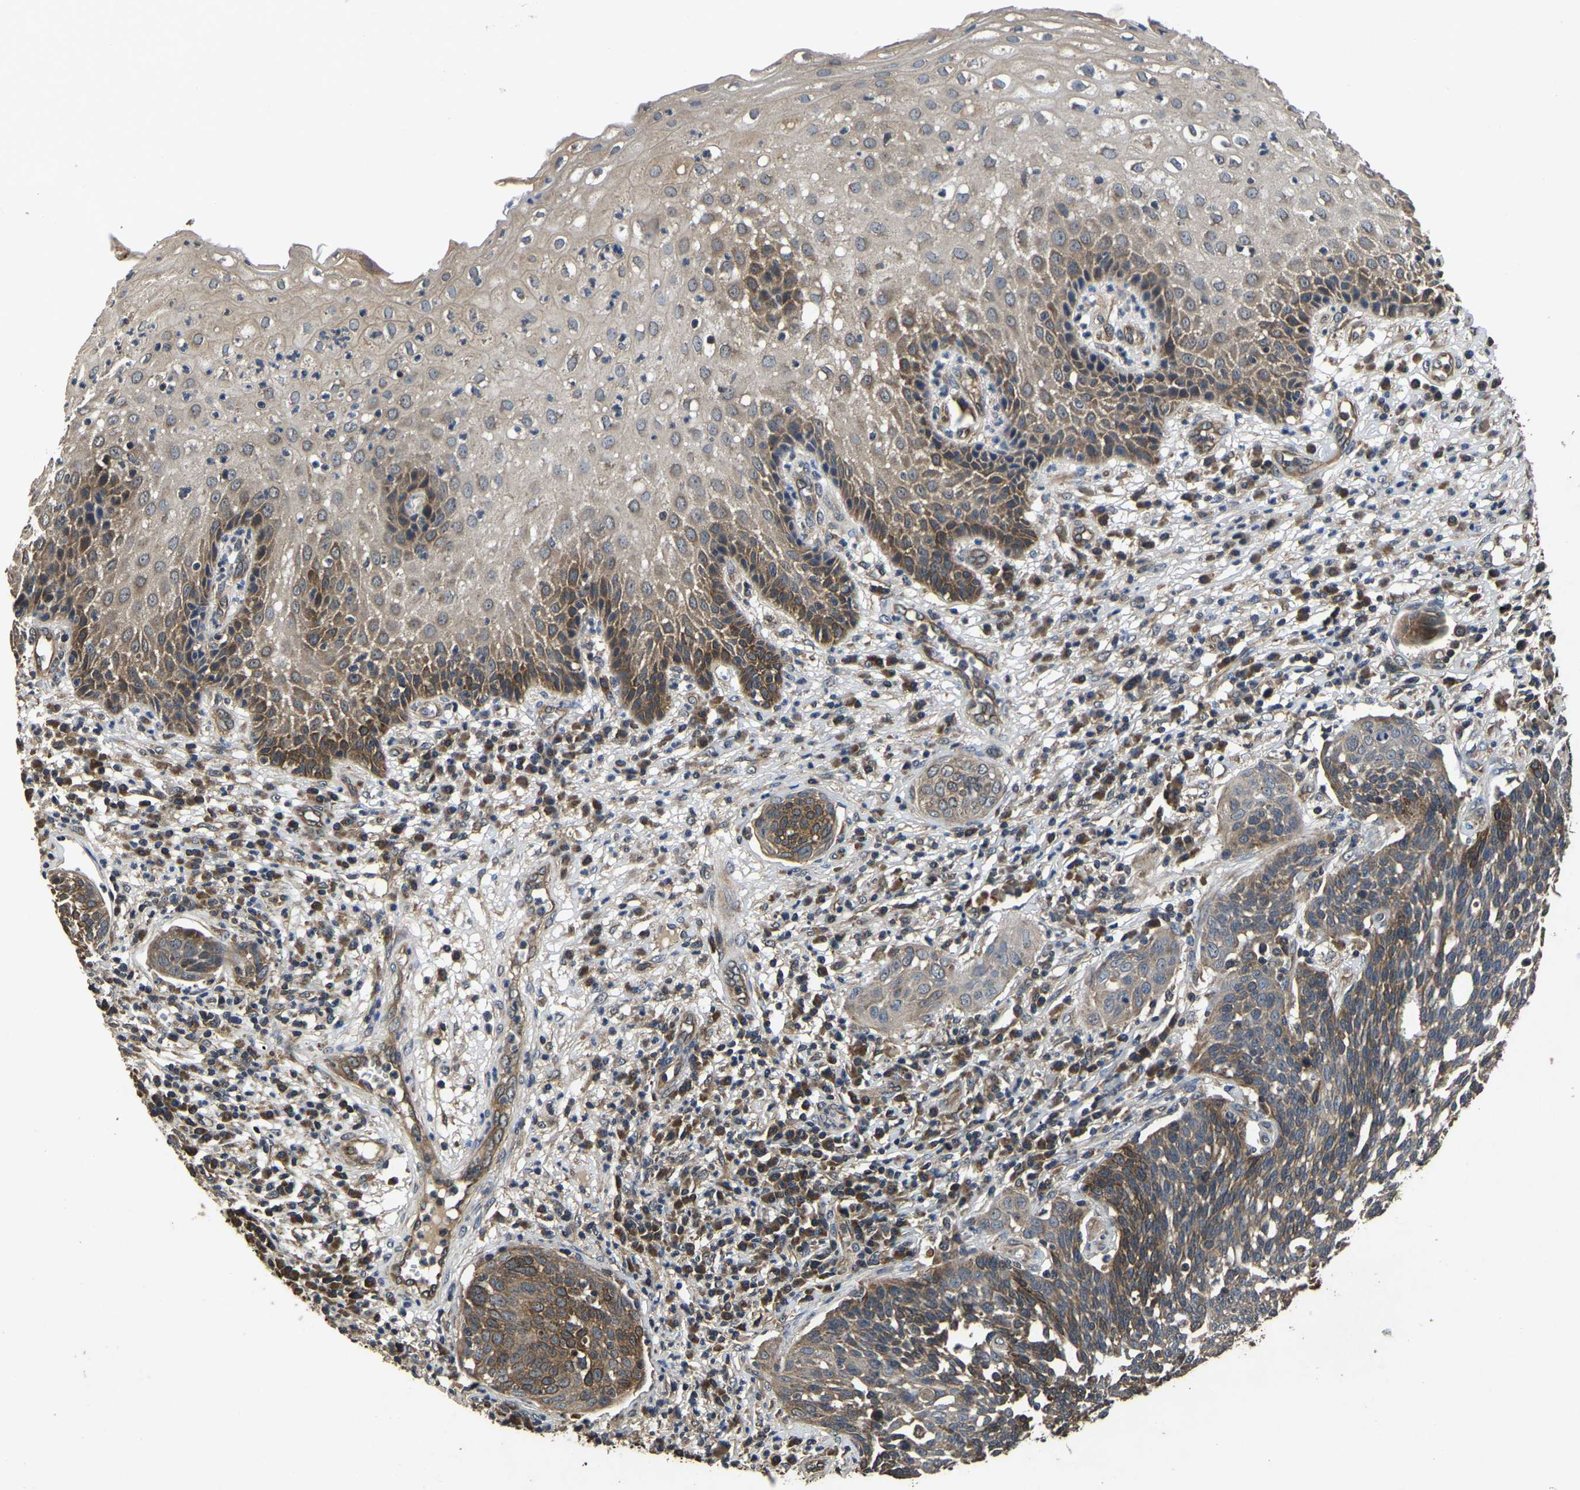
{"staining": {"intensity": "moderate", "quantity": "25%-75%", "location": "cytoplasmic/membranous"}, "tissue": "cervical cancer", "cell_type": "Tumor cells", "image_type": "cancer", "snomed": [{"axis": "morphology", "description": "Squamous cell carcinoma, NOS"}, {"axis": "topography", "description": "Cervix"}], "caption": "IHC photomicrograph of neoplastic tissue: human cervical cancer stained using IHC exhibits medium levels of moderate protein expression localized specifically in the cytoplasmic/membranous of tumor cells, appearing as a cytoplasmic/membranous brown color.", "gene": "CRYZL1", "patient": {"sex": "female", "age": 34}}